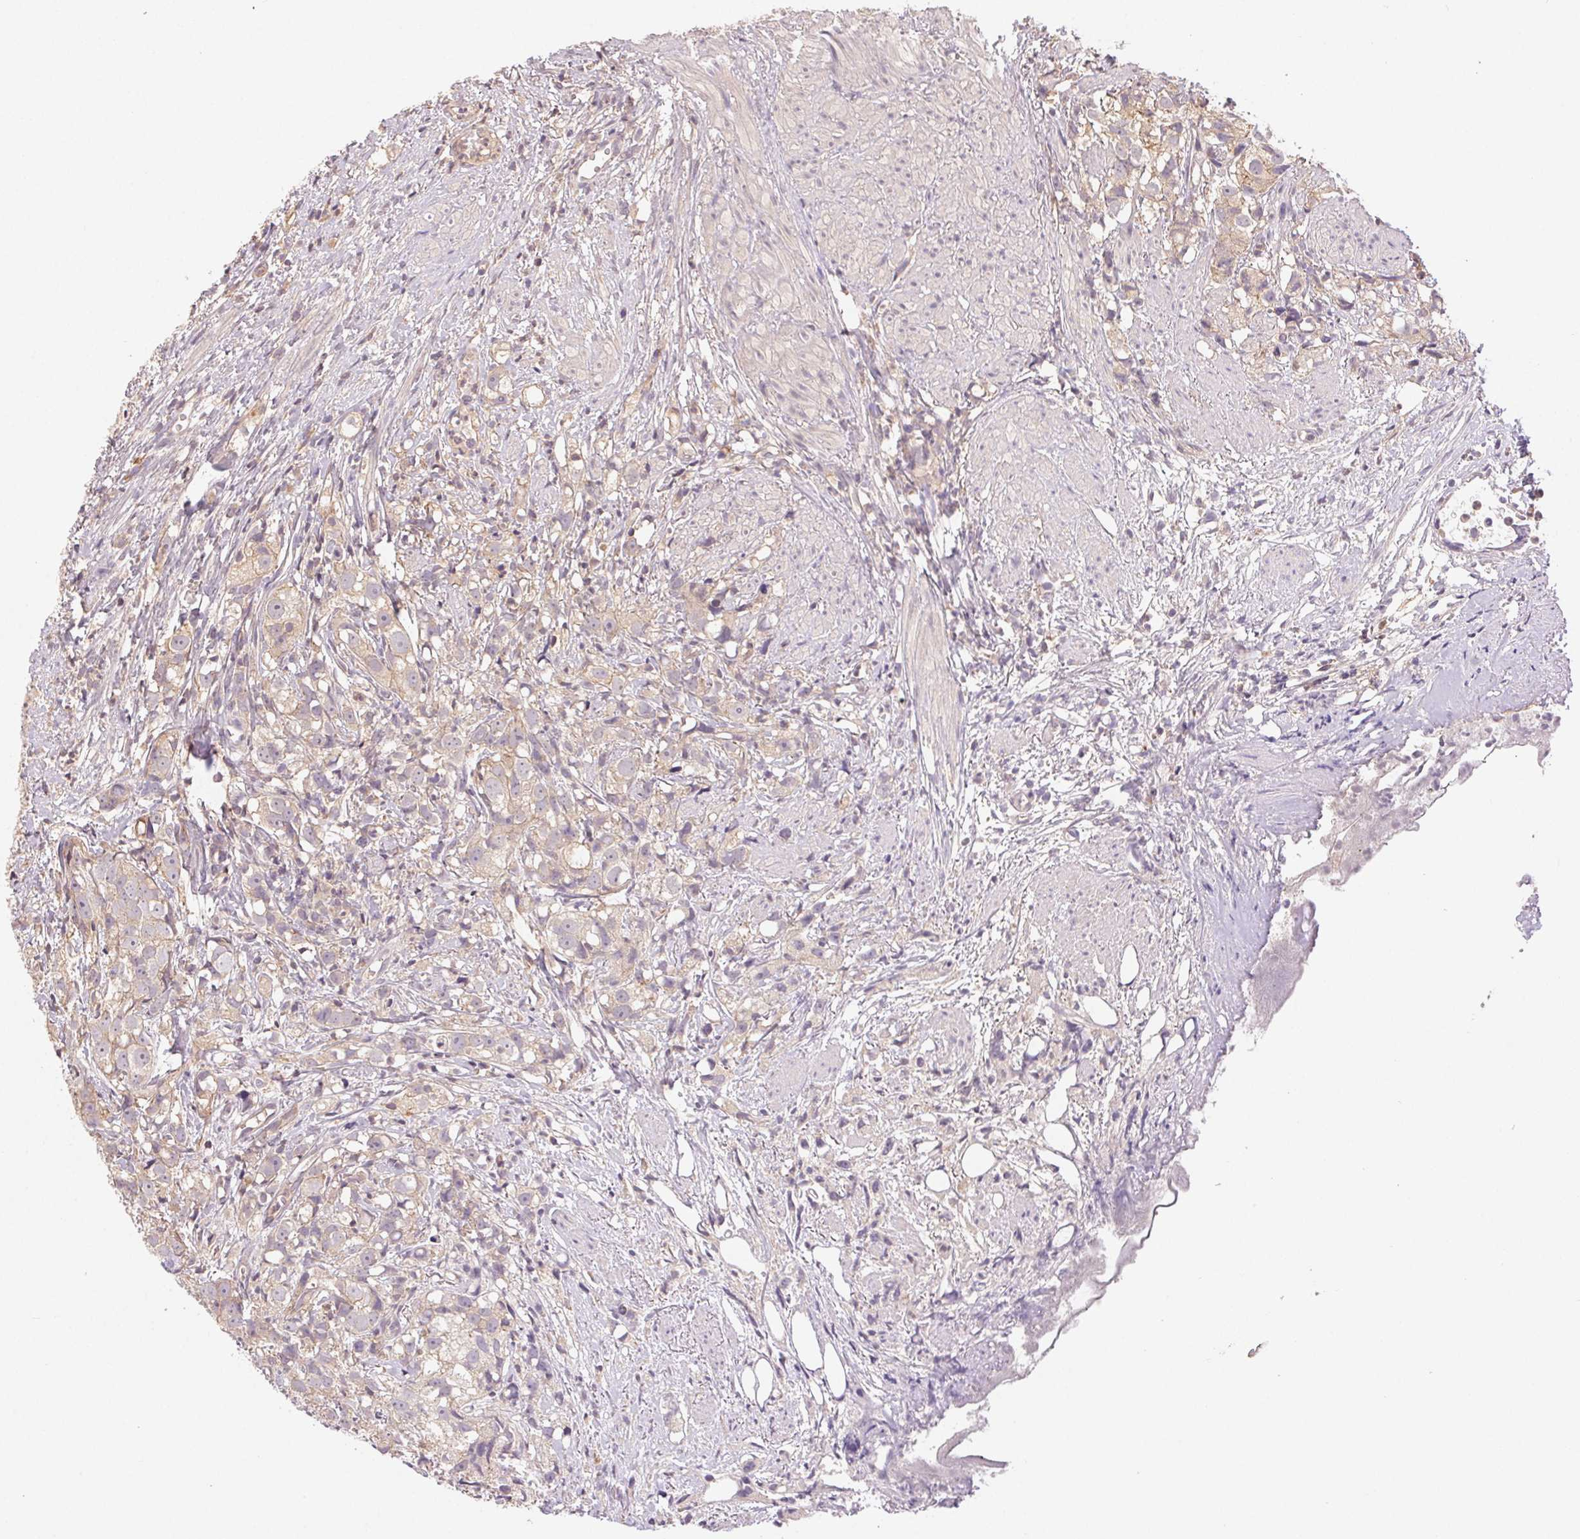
{"staining": {"intensity": "moderate", "quantity": "25%-75%", "location": "cytoplasmic/membranous"}, "tissue": "prostate cancer", "cell_type": "Tumor cells", "image_type": "cancer", "snomed": [{"axis": "morphology", "description": "Adenocarcinoma, High grade"}, {"axis": "topography", "description": "Prostate"}], "caption": "Immunohistochemical staining of human prostate high-grade adenocarcinoma demonstrates medium levels of moderate cytoplasmic/membranous expression in approximately 25%-75% of tumor cells. The staining is performed using DAB (3,3'-diaminobenzidine) brown chromogen to label protein expression. The nuclei are counter-stained blue using hematoxylin.", "gene": "MAPKAPK2", "patient": {"sex": "male", "age": 68}}